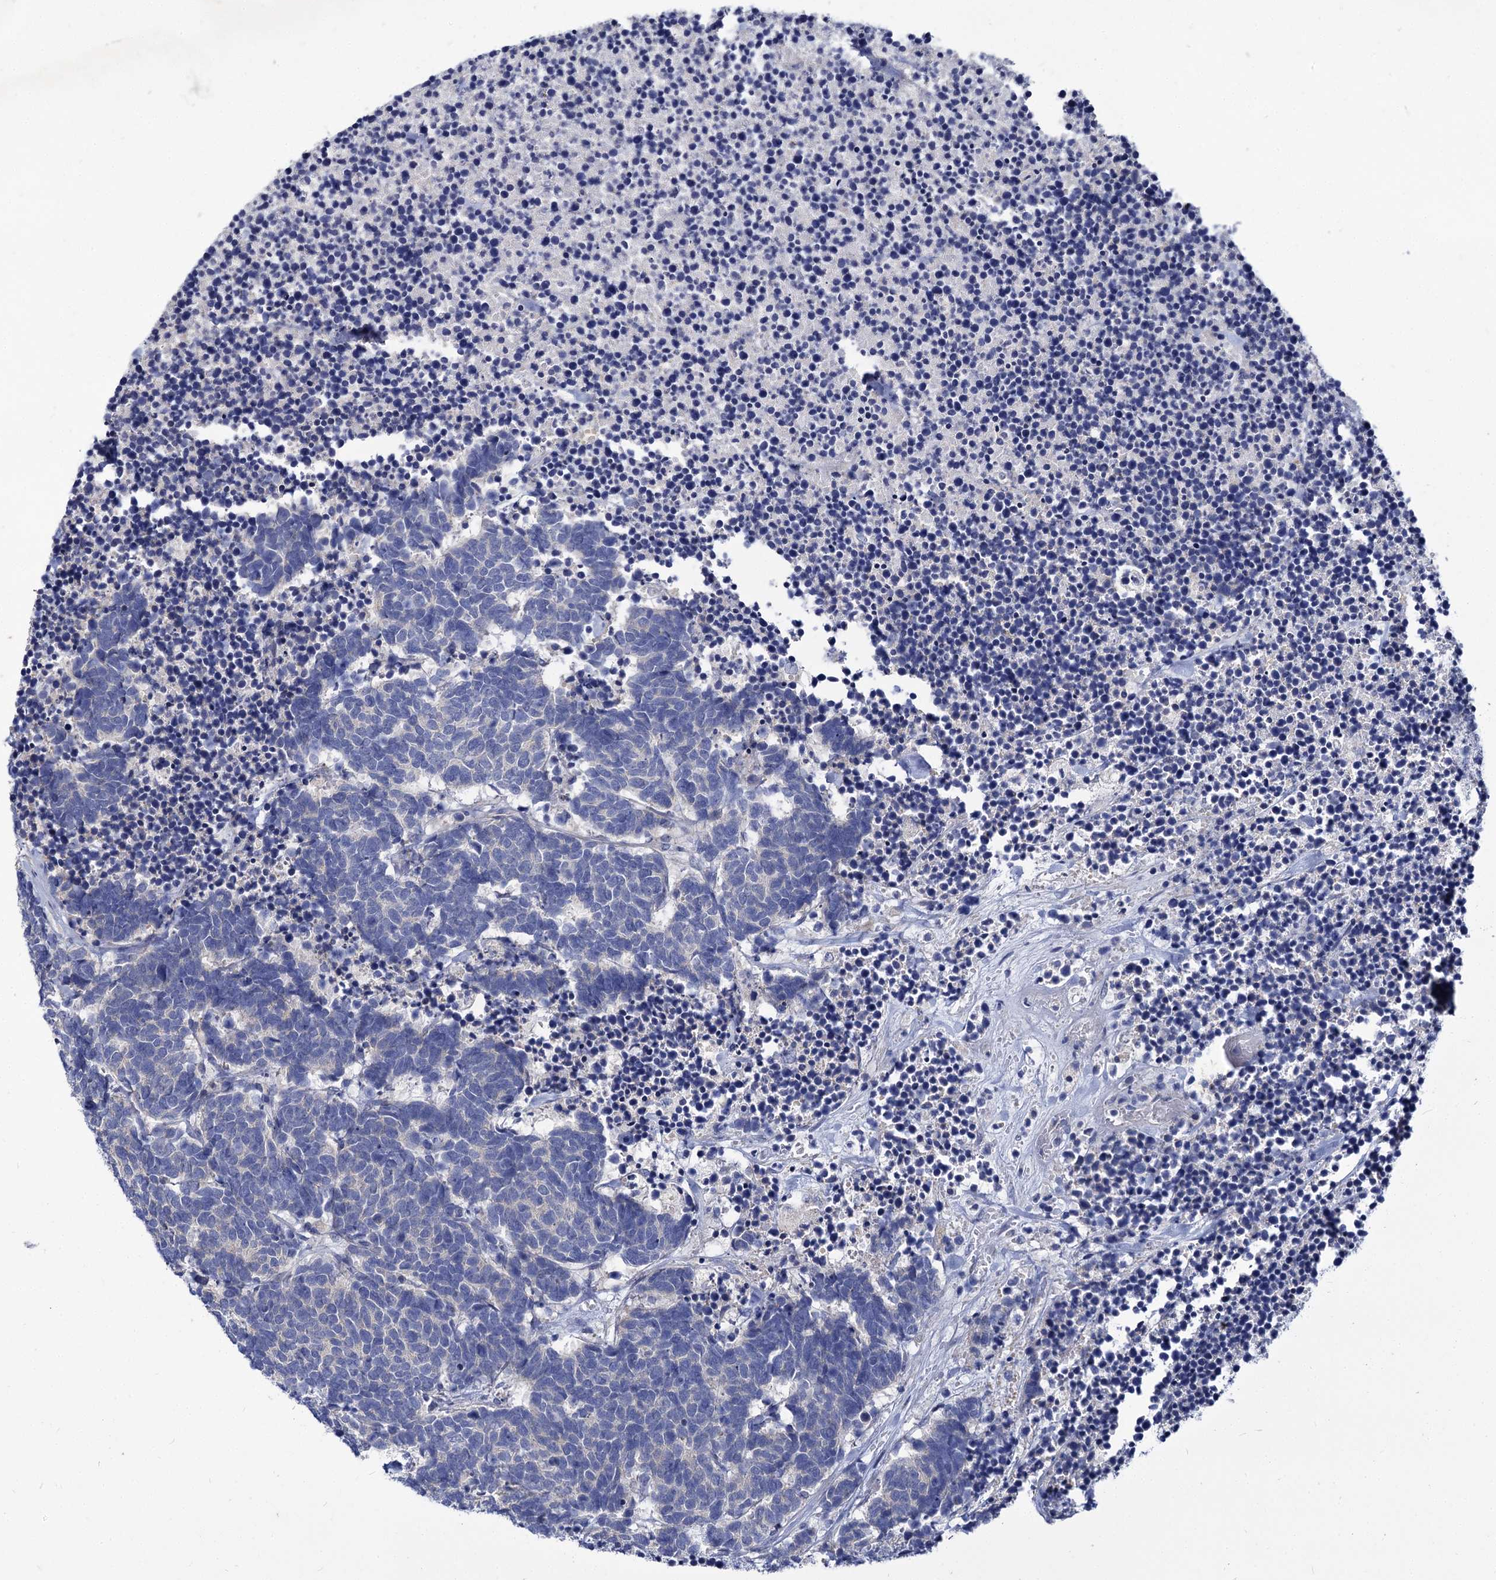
{"staining": {"intensity": "negative", "quantity": "none", "location": "none"}, "tissue": "carcinoid", "cell_type": "Tumor cells", "image_type": "cancer", "snomed": [{"axis": "morphology", "description": "Carcinoma, NOS"}, {"axis": "morphology", "description": "Carcinoid, malignant, NOS"}, {"axis": "topography", "description": "Urinary bladder"}], "caption": "There is no significant positivity in tumor cells of malignant carcinoid.", "gene": "PANX2", "patient": {"sex": "male", "age": 57}}